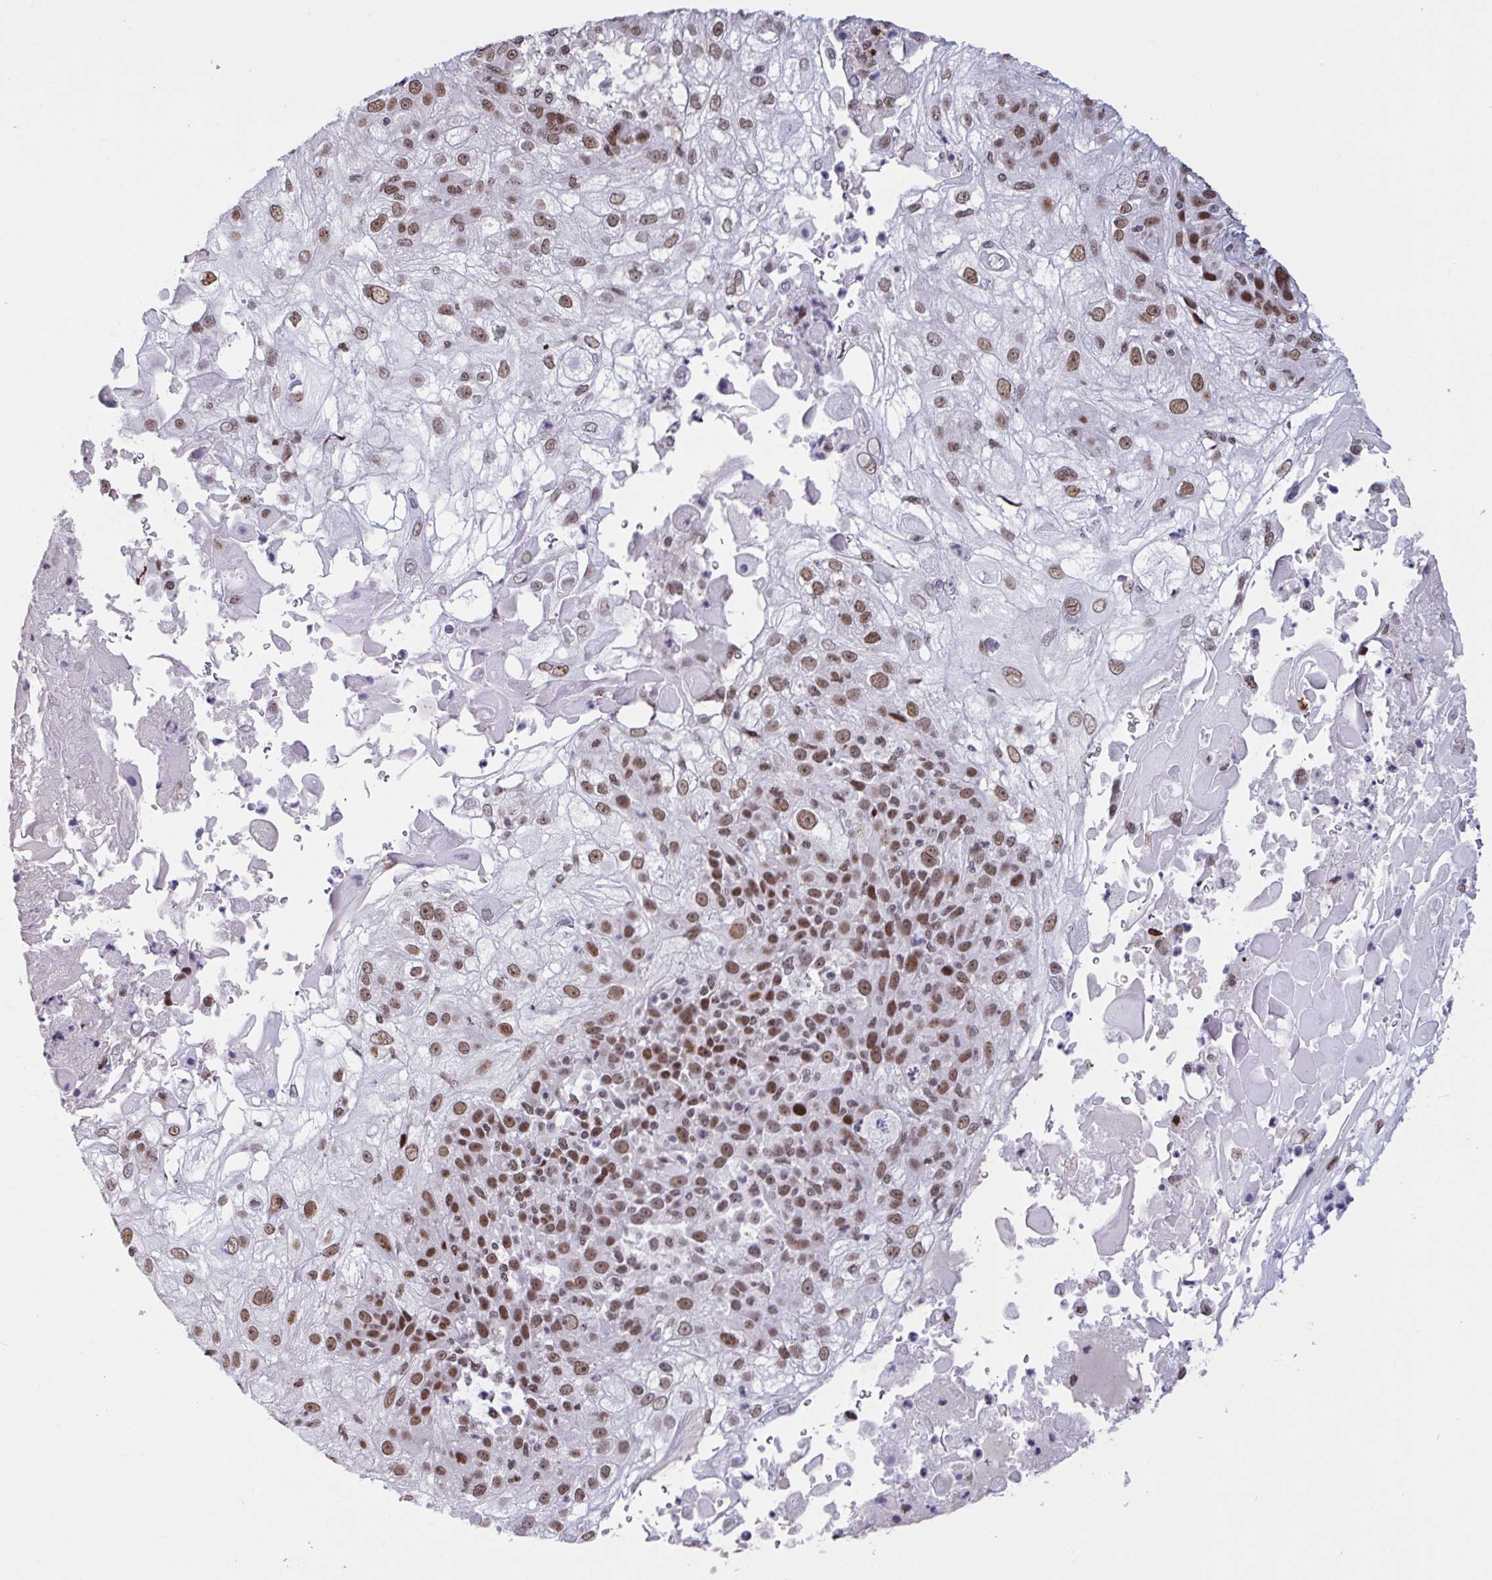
{"staining": {"intensity": "moderate", "quantity": ">75%", "location": "nuclear"}, "tissue": "skin cancer", "cell_type": "Tumor cells", "image_type": "cancer", "snomed": [{"axis": "morphology", "description": "Normal tissue, NOS"}, {"axis": "morphology", "description": "Squamous cell carcinoma, NOS"}, {"axis": "topography", "description": "Skin"}], "caption": "This histopathology image exhibits IHC staining of skin cancer (squamous cell carcinoma), with medium moderate nuclear staining in about >75% of tumor cells.", "gene": "CBFA2T2", "patient": {"sex": "female", "age": 83}}